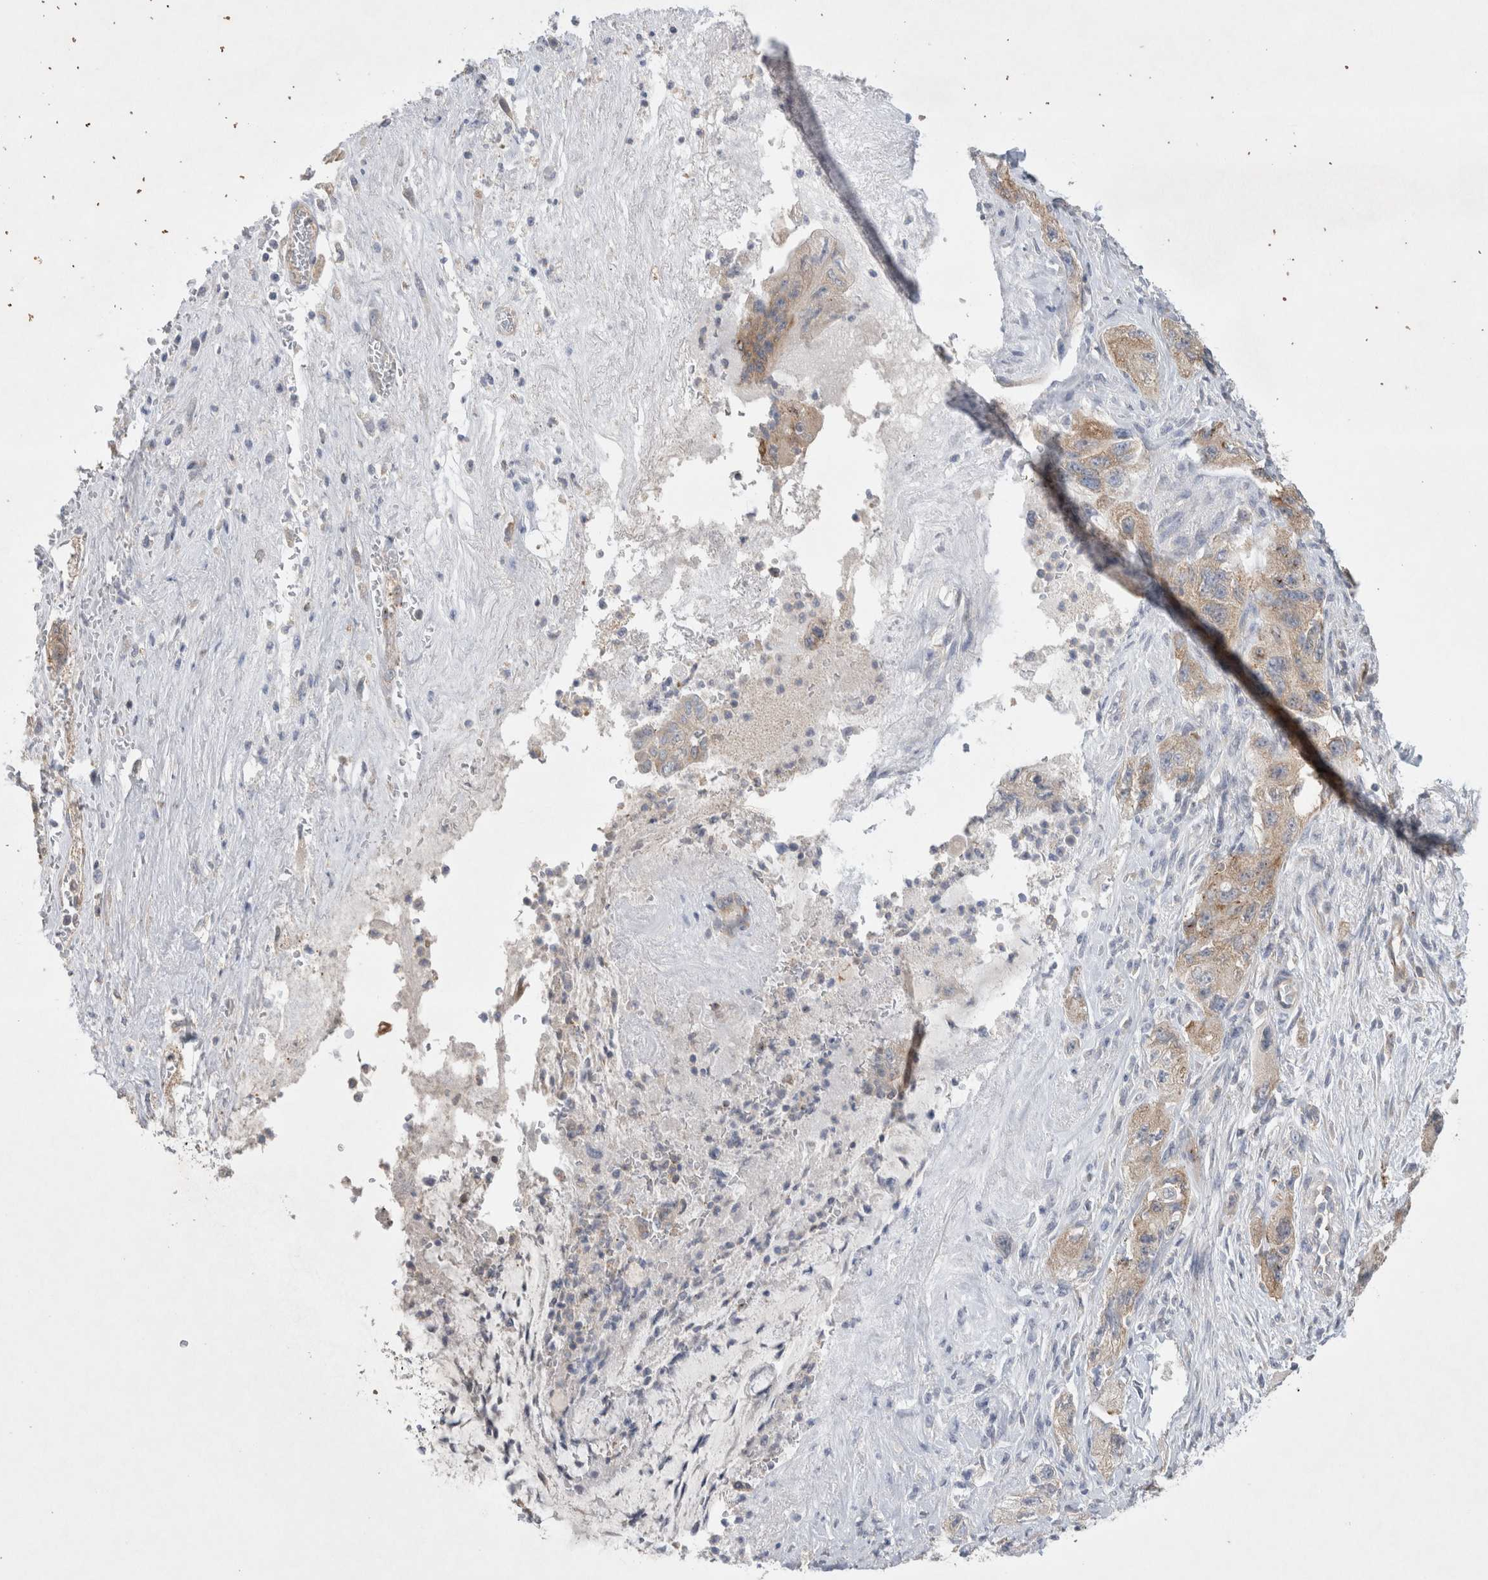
{"staining": {"intensity": "weak", "quantity": ">75%", "location": "cytoplasmic/membranous"}, "tissue": "pancreatic cancer", "cell_type": "Tumor cells", "image_type": "cancer", "snomed": [{"axis": "morphology", "description": "Adenocarcinoma, NOS"}, {"axis": "topography", "description": "Pancreas"}], "caption": "Adenocarcinoma (pancreatic) stained for a protein displays weak cytoplasmic/membranous positivity in tumor cells. (brown staining indicates protein expression, while blue staining denotes nuclei).", "gene": "ZNF23", "patient": {"sex": "female", "age": 73}}